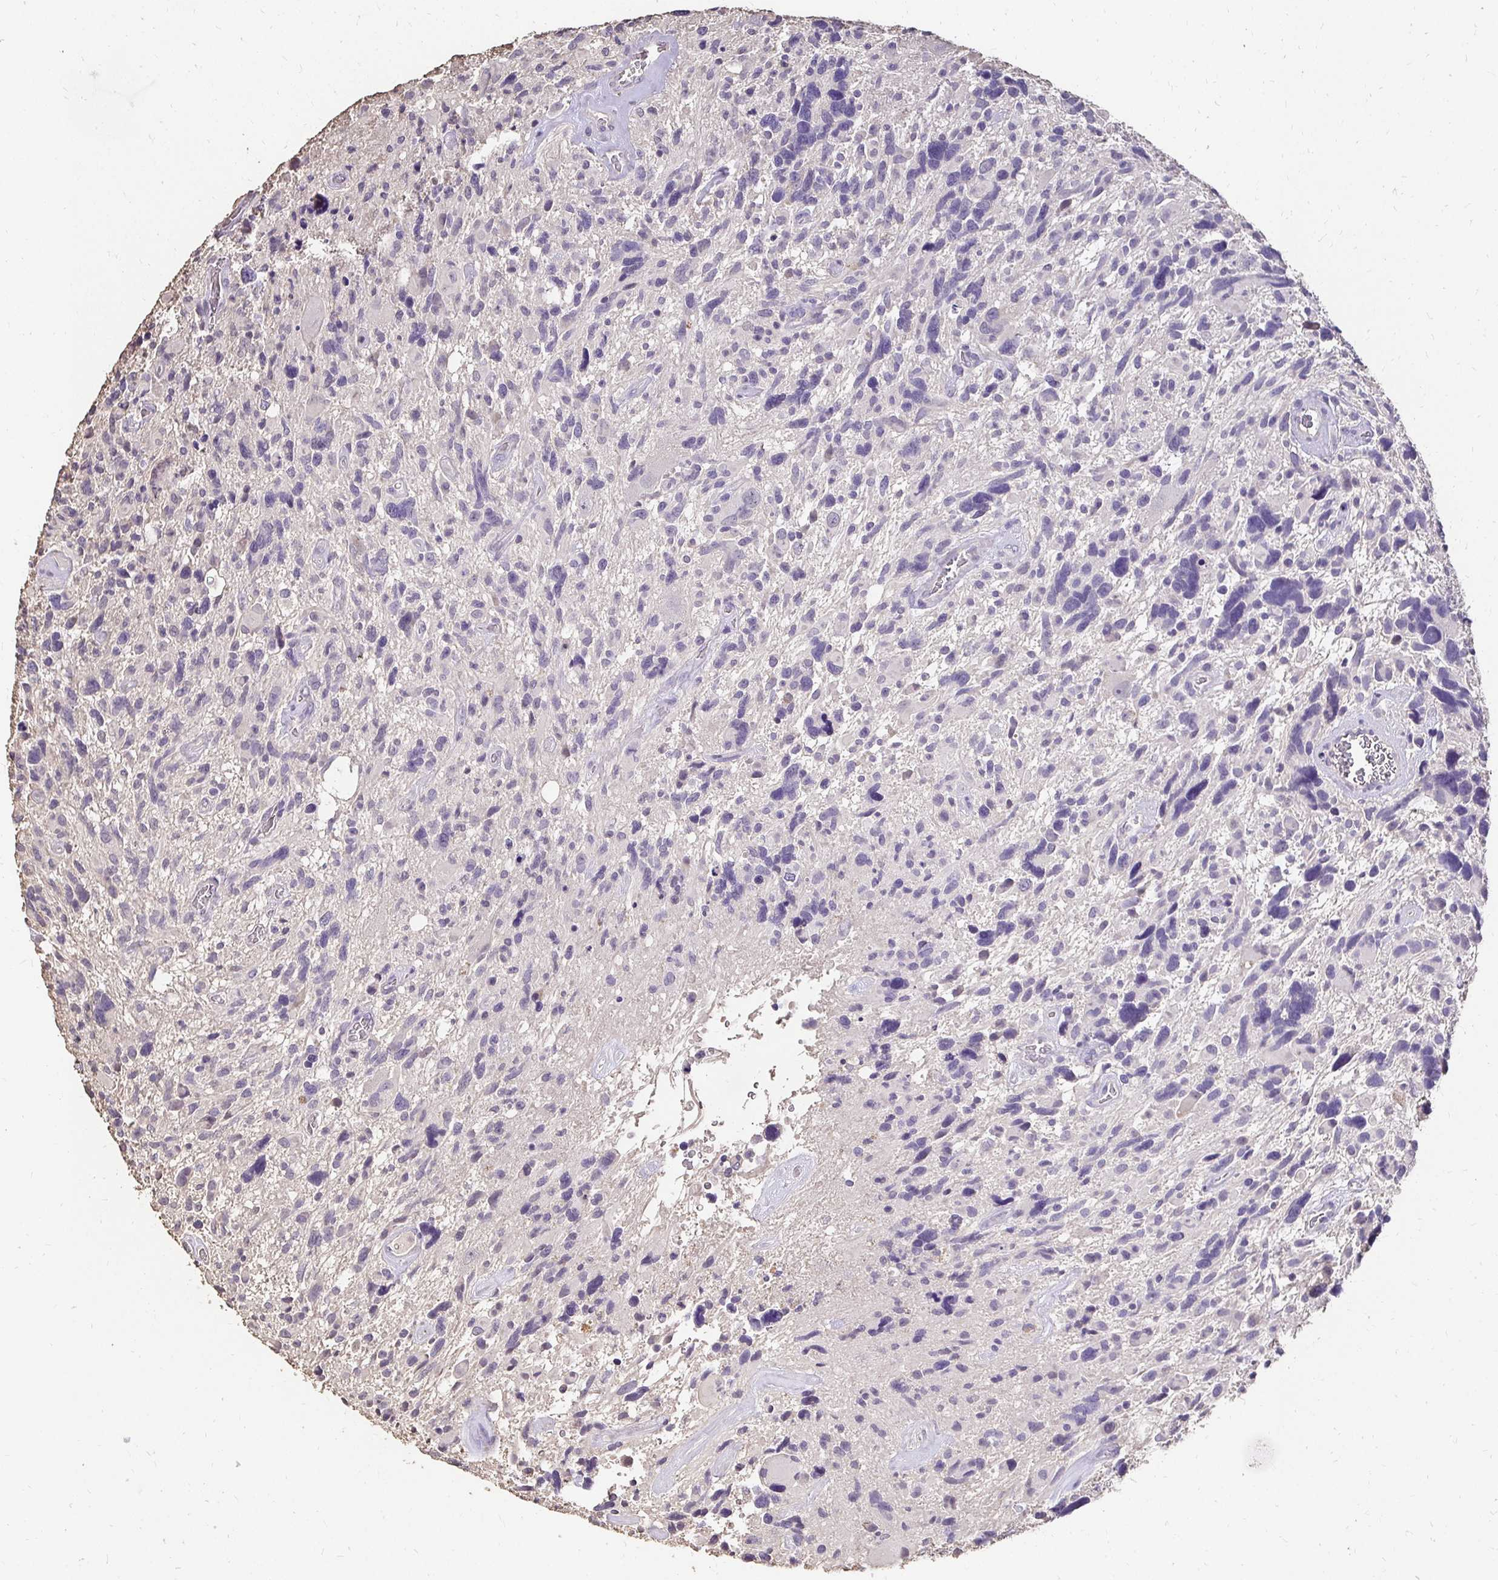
{"staining": {"intensity": "negative", "quantity": "none", "location": "none"}, "tissue": "glioma", "cell_type": "Tumor cells", "image_type": "cancer", "snomed": [{"axis": "morphology", "description": "Glioma, malignant, High grade"}, {"axis": "topography", "description": "Brain"}], "caption": "DAB immunohistochemical staining of human glioma displays no significant positivity in tumor cells.", "gene": "UGT1A6", "patient": {"sex": "male", "age": 49}}